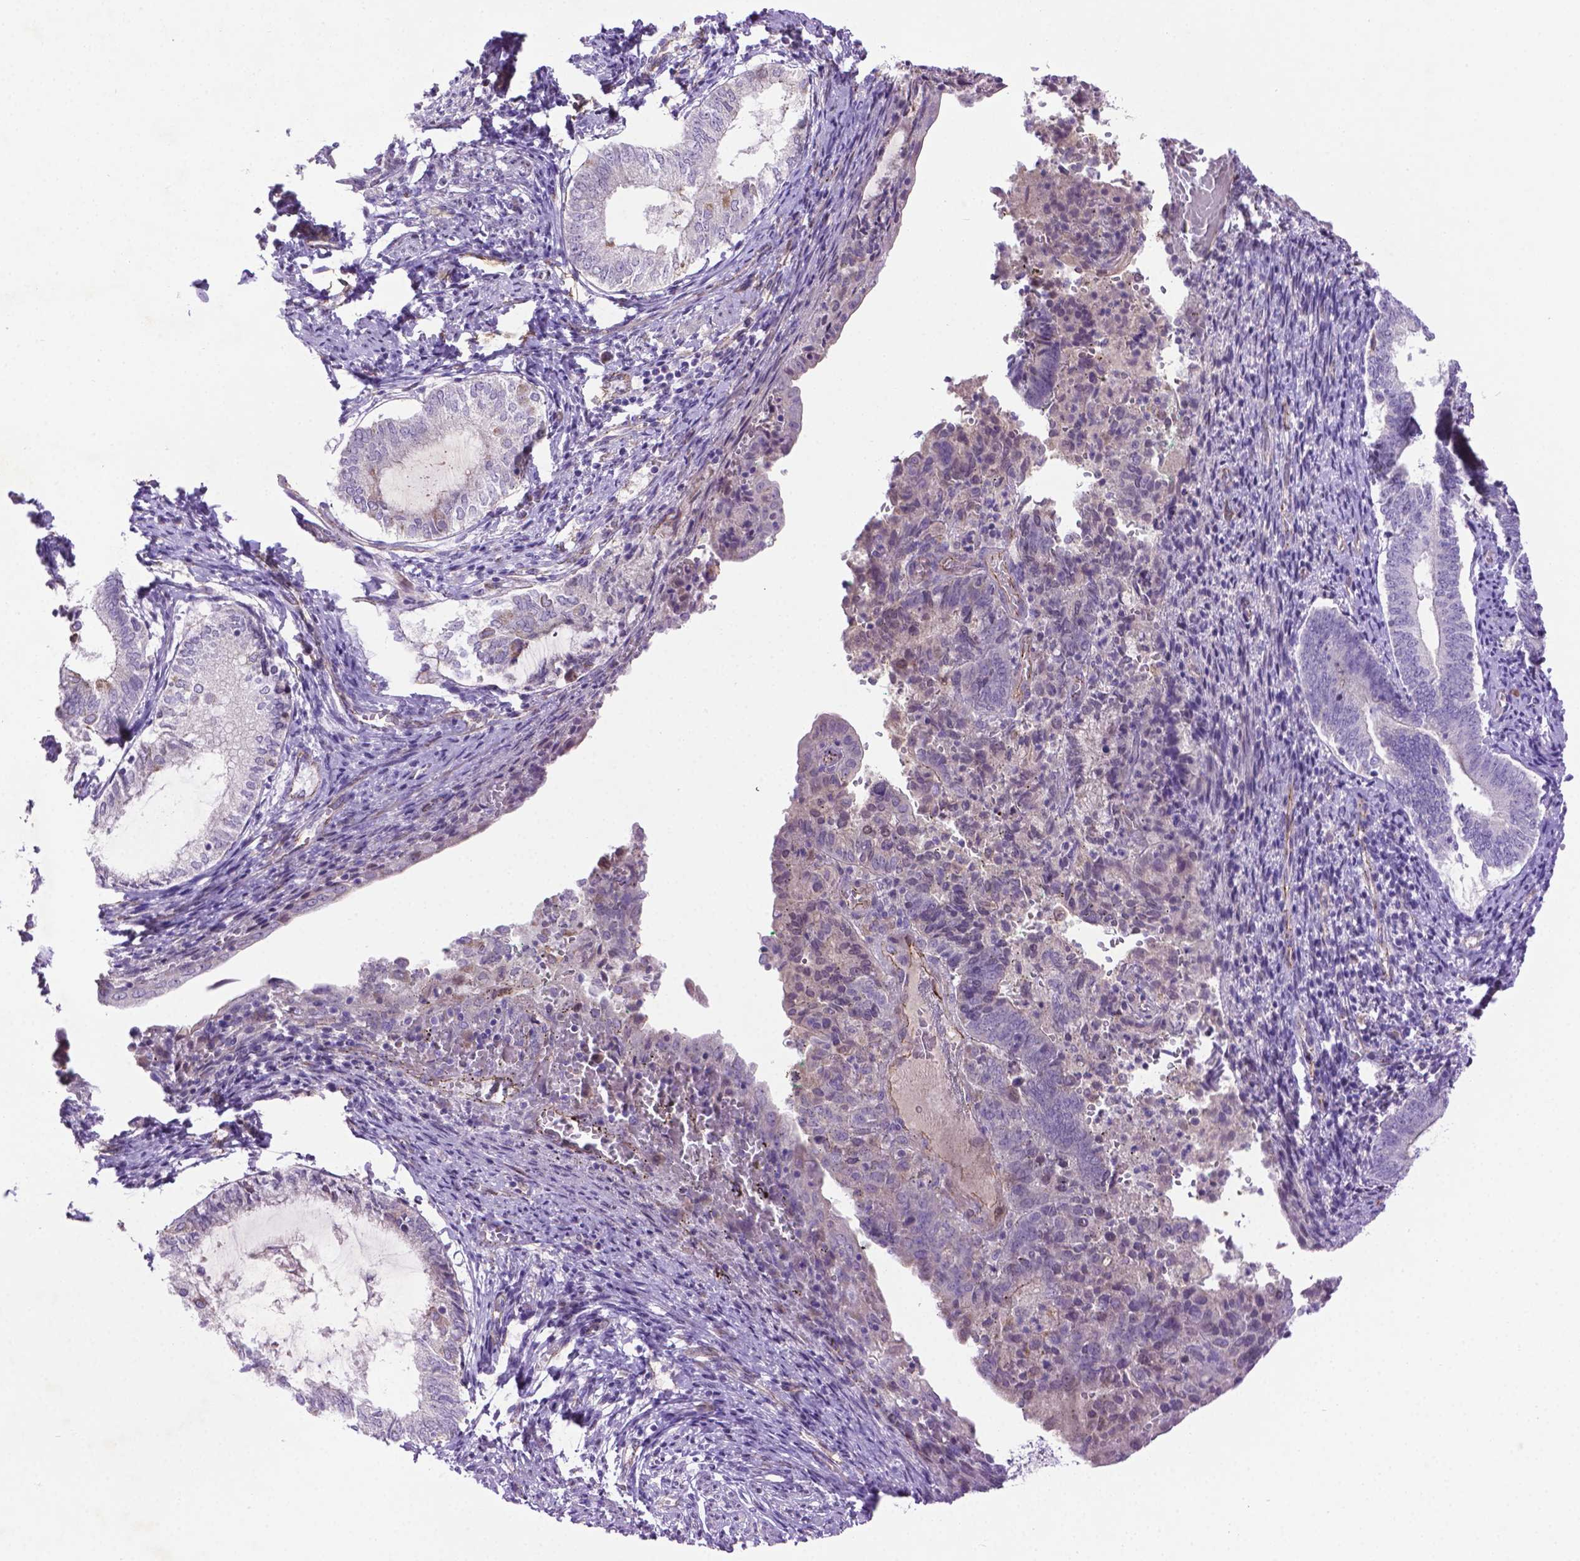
{"staining": {"intensity": "negative", "quantity": "none", "location": "none"}, "tissue": "endometrium", "cell_type": "Cells in endometrial stroma", "image_type": "normal", "snomed": [{"axis": "morphology", "description": "Normal tissue, NOS"}, {"axis": "topography", "description": "Endometrium"}], "caption": "IHC of unremarkable human endometrium exhibits no positivity in cells in endometrial stroma. The staining is performed using DAB brown chromogen with nuclei counter-stained in using hematoxylin.", "gene": "CCER2", "patient": {"sex": "female", "age": 50}}